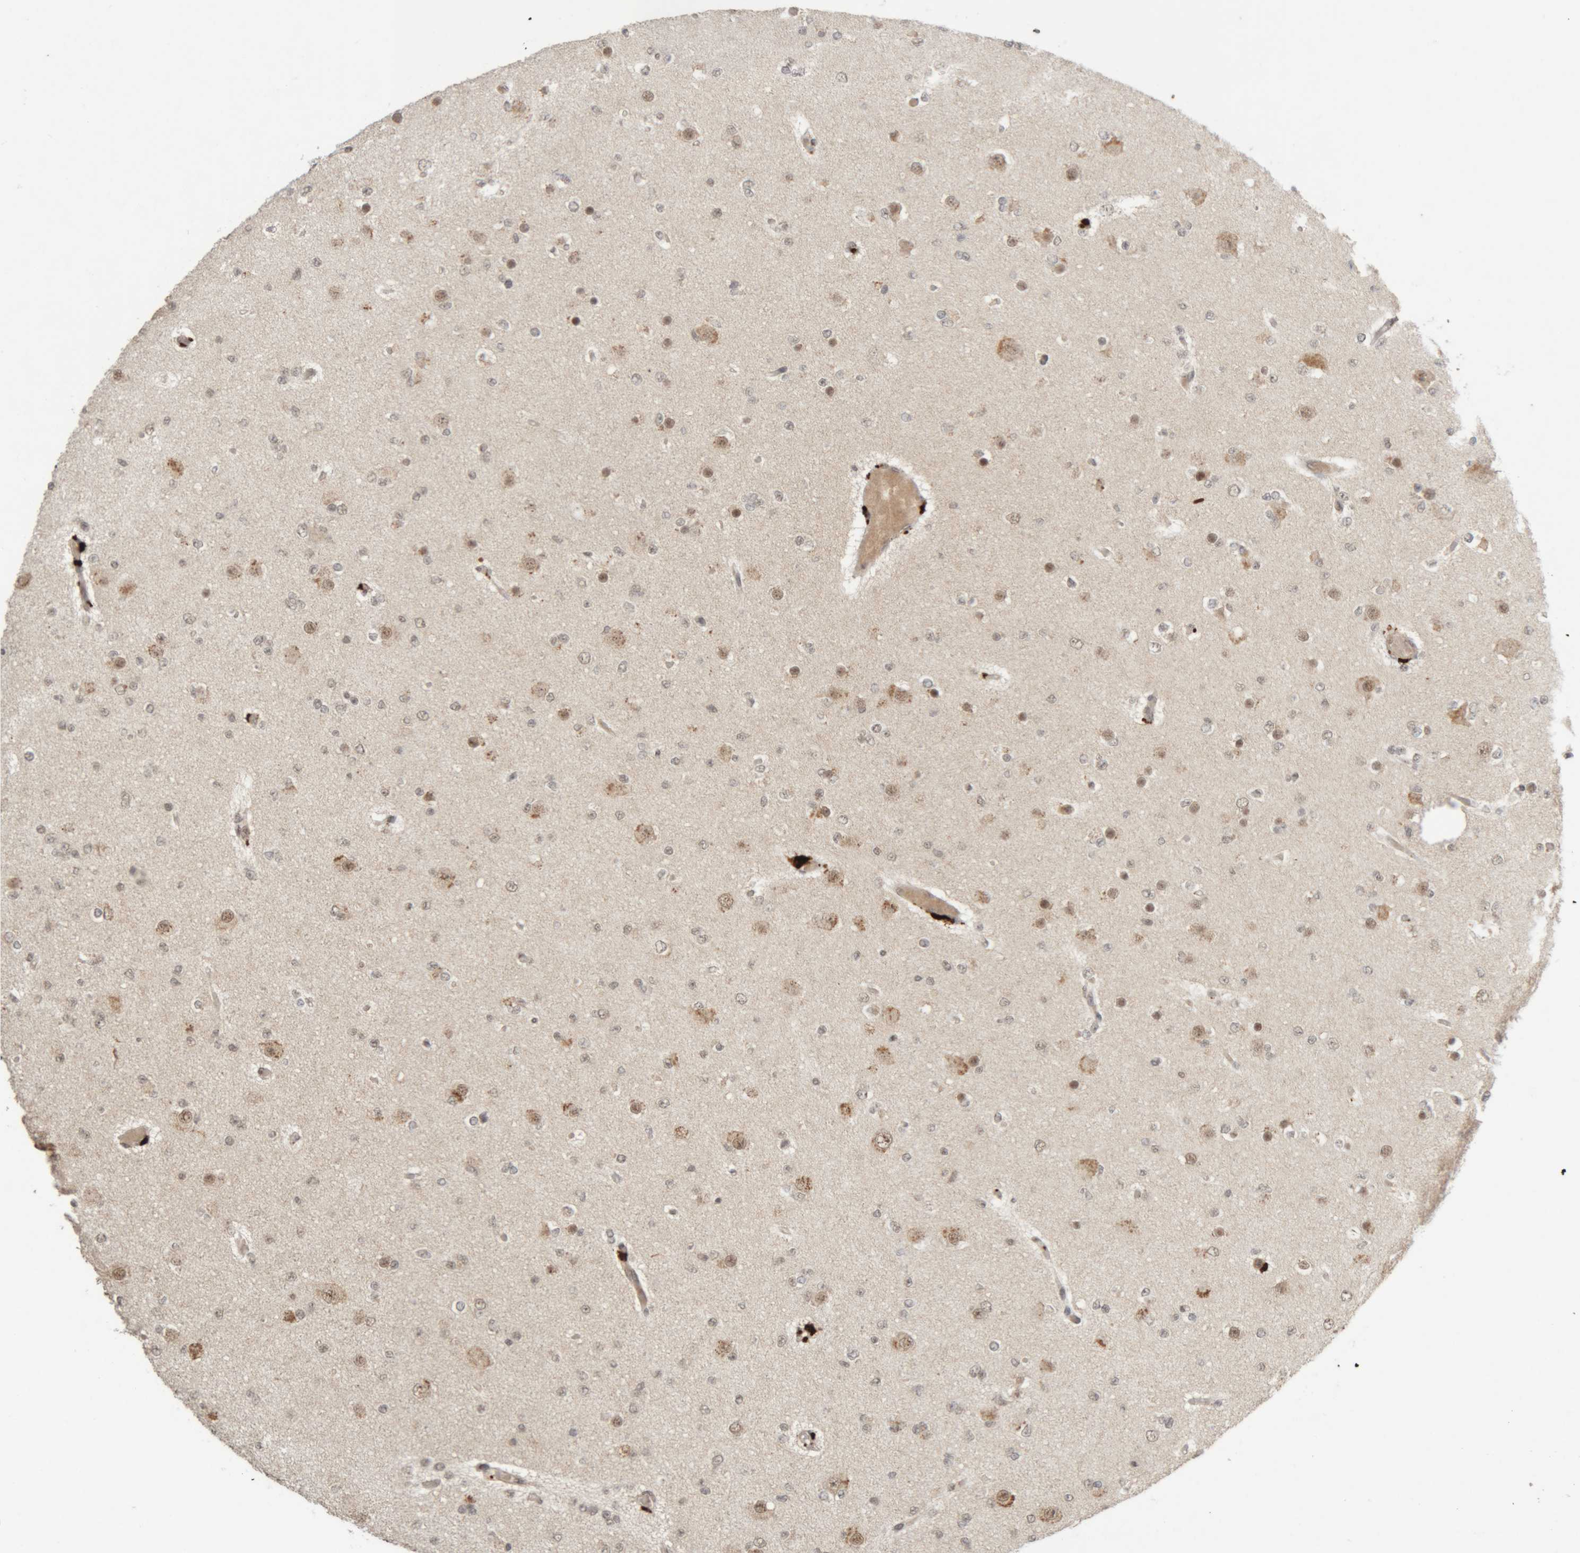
{"staining": {"intensity": "weak", "quantity": "25%-75%", "location": "nuclear"}, "tissue": "glioma", "cell_type": "Tumor cells", "image_type": "cancer", "snomed": [{"axis": "morphology", "description": "Glioma, malignant, Low grade"}, {"axis": "topography", "description": "Brain"}], "caption": "Approximately 25%-75% of tumor cells in human glioma demonstrate weak nuclear protein expression as visualized by brown immunohistochemical staining.", "gene": "KEAP1", "patient": {"sex": "female", "age": 22}}